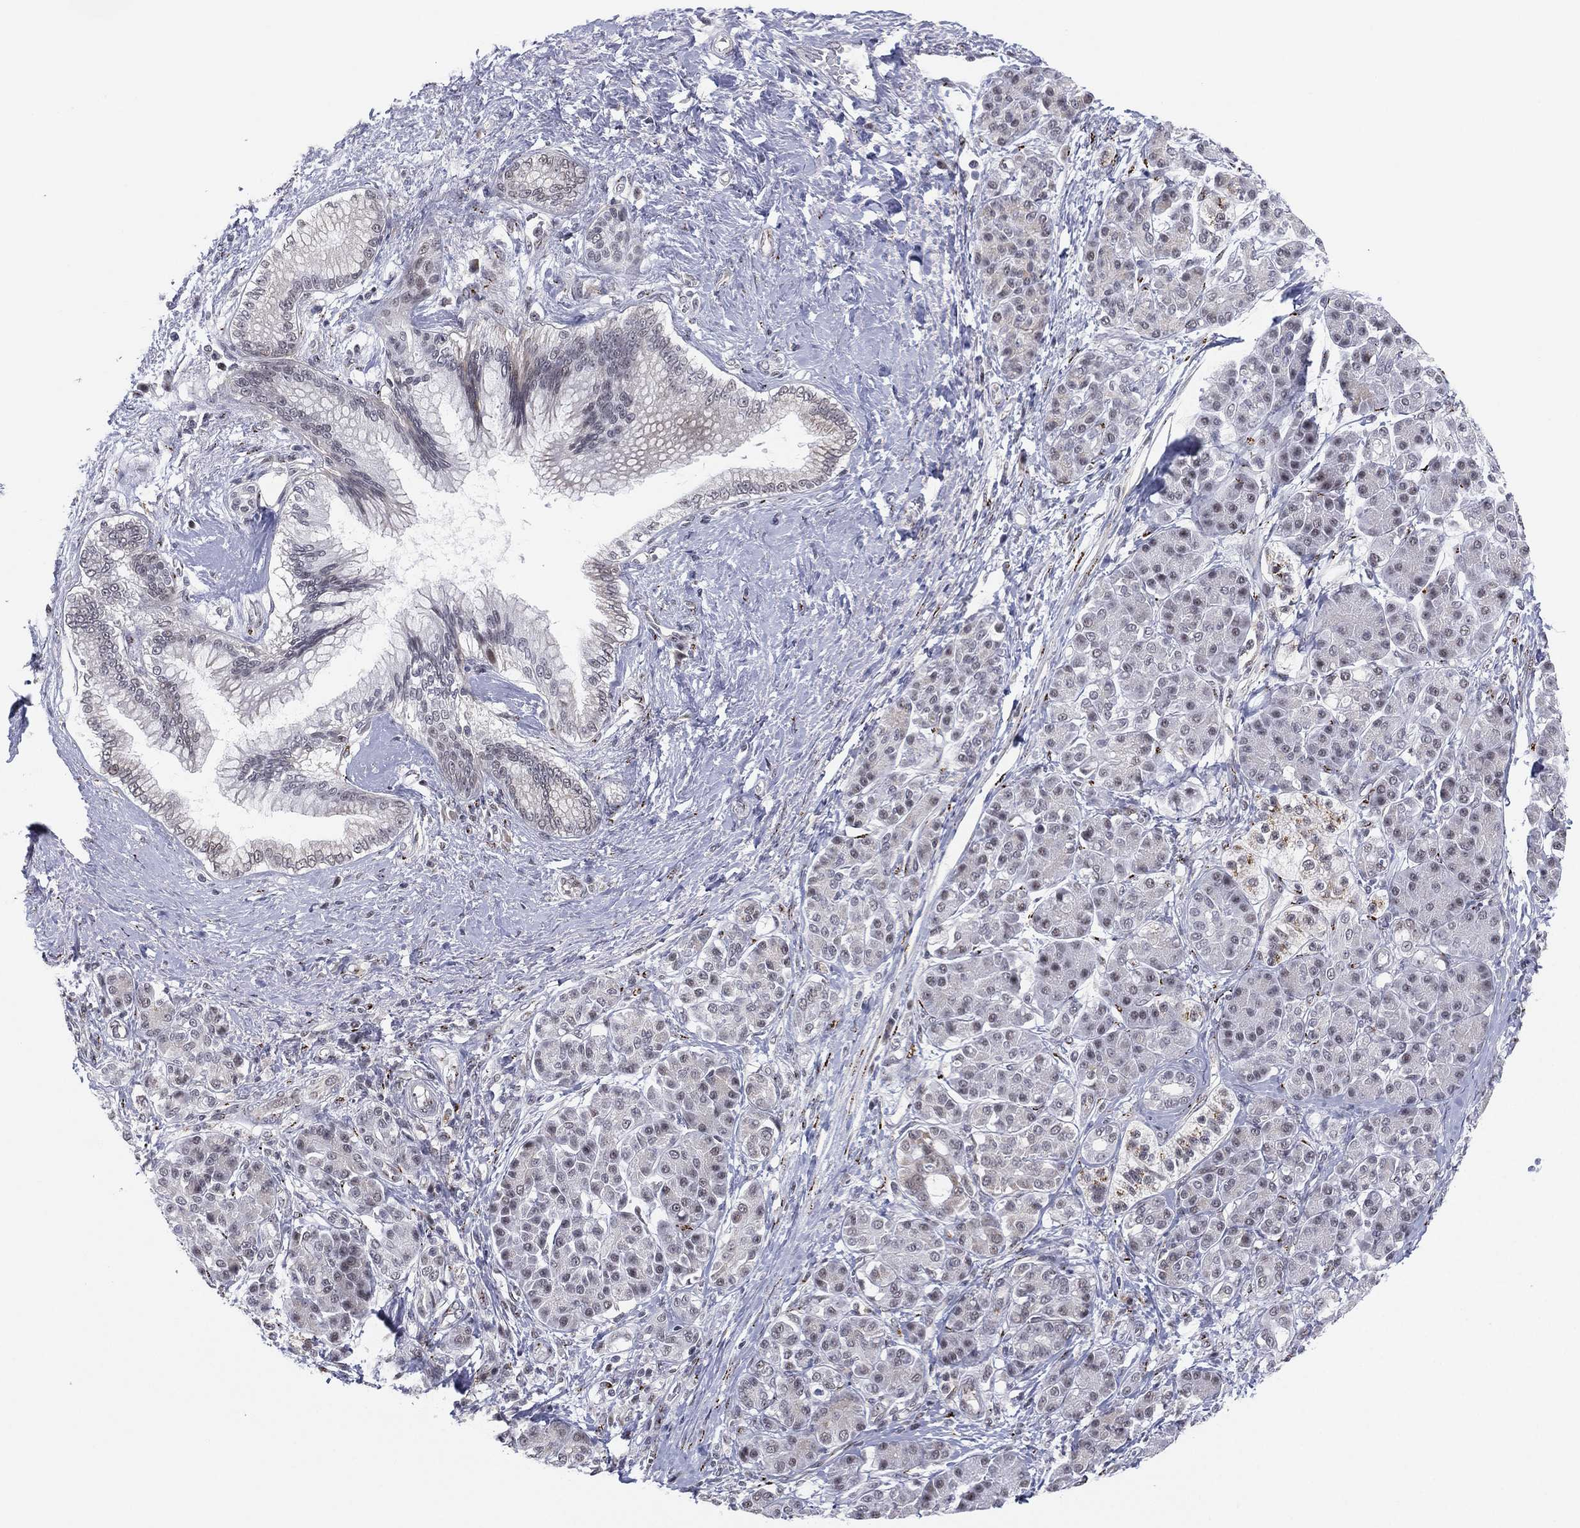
{"staining": {"intensity": "weak", "quantity": "<25%", "location": "nuclear"}, "tissue": "pancreatic cancer", "cell_type": "Tumor cells", "image_type": "cancer", "snomed": [{"axis": "morphology", "description": "Adenocarcinoma, NOS"}, {"axis": "topography", "description": "Pancreas"}], "caption": "The immunohistochemistry photomicrograph has no significant positivity in tumor cells of adenocarcinoma (pancreatic) tissue.", "gene": "CD177", "patient": {"sex": "female", "age": 73}}